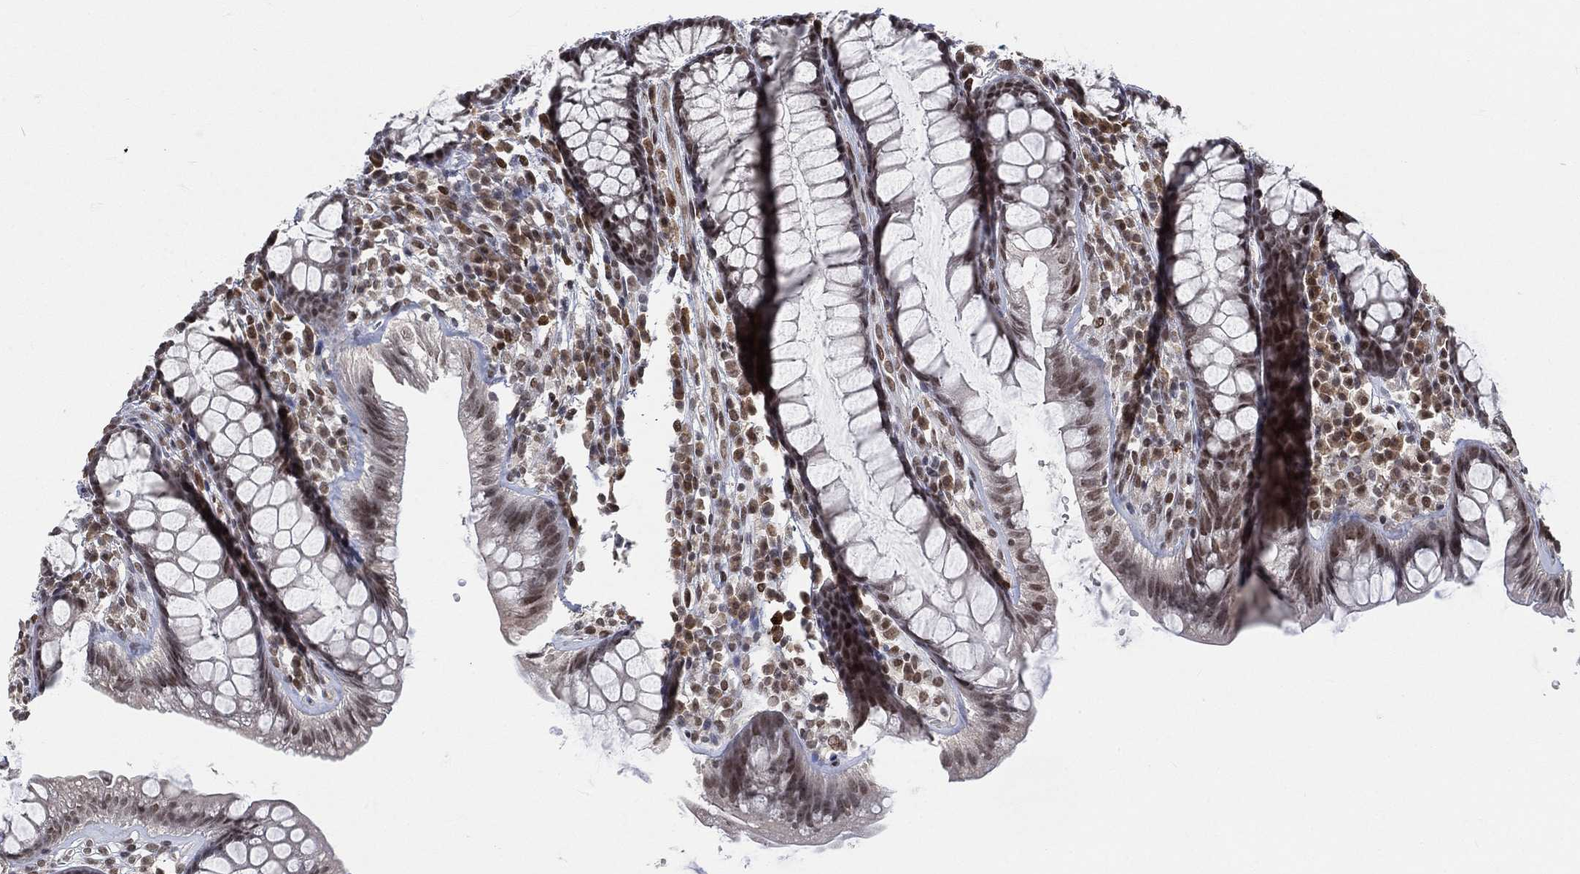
{"staining": {"intensity": "negative", "quantity": "none", "location": "none"}, "tissue": "colon", "cell_type": "Endothelial cells", "image_type": "normal", "snomed": [{"axis": "morphology", "description": "Normal tissue, NOS"}, {"axis": "topography", "description": "Colon"}], "caption": "A high-resolution histopathology image shows immunohistochemistry staining of unremarkable colon, which reveals no significant staining in endothelial cells. Brightfield microscopy of immunohistochemistry stained with DAB (brown) and hematoxylin (blue), captured at high magnification.", "gene": "YLPM1", "patient": {"sex": "male", "age": 76}}